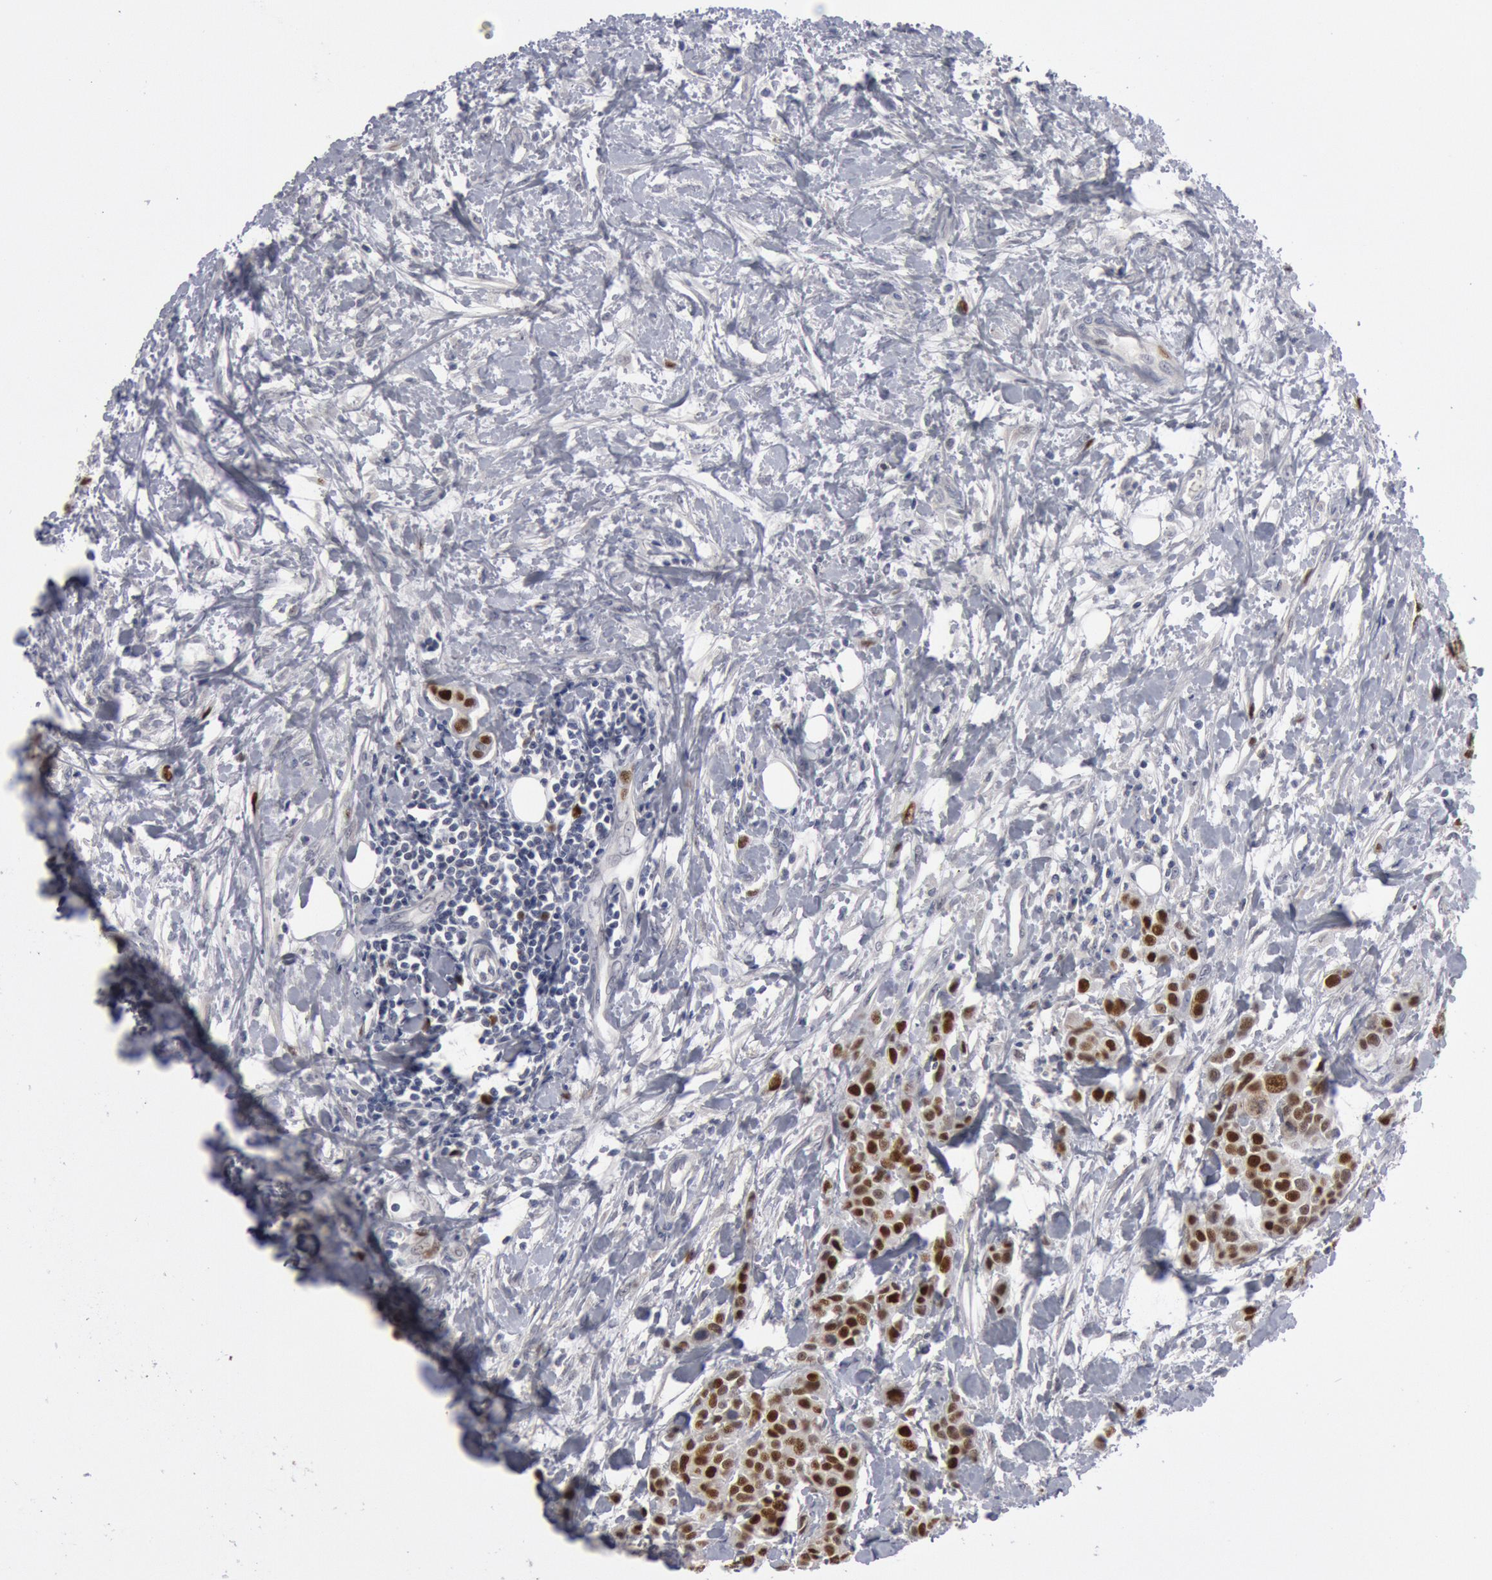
{"staining": {"intensity": "strong", "quantity": ">75%", "location": "nuclear"}, "tissue": "urothelial cancer", "cell_type": "Tumor cells", "image_type": "cancer", "snomed": [{"axis": "morphology", "description": "Urothelial carcinoma, High grade"}, {"axis": "topography", "description": "Urinary bladder"}], "caption": "IHC of human urothelial cancer reveals high levels of strong nuclear staining in approximately >75% of tumor cells. Using DAB (brown) and hematoxylin (blue) stains, captured at high magnification using brightfield microscopy.", "gene": "WDHD1", "patient": {"sex": "male", "age": 56}}